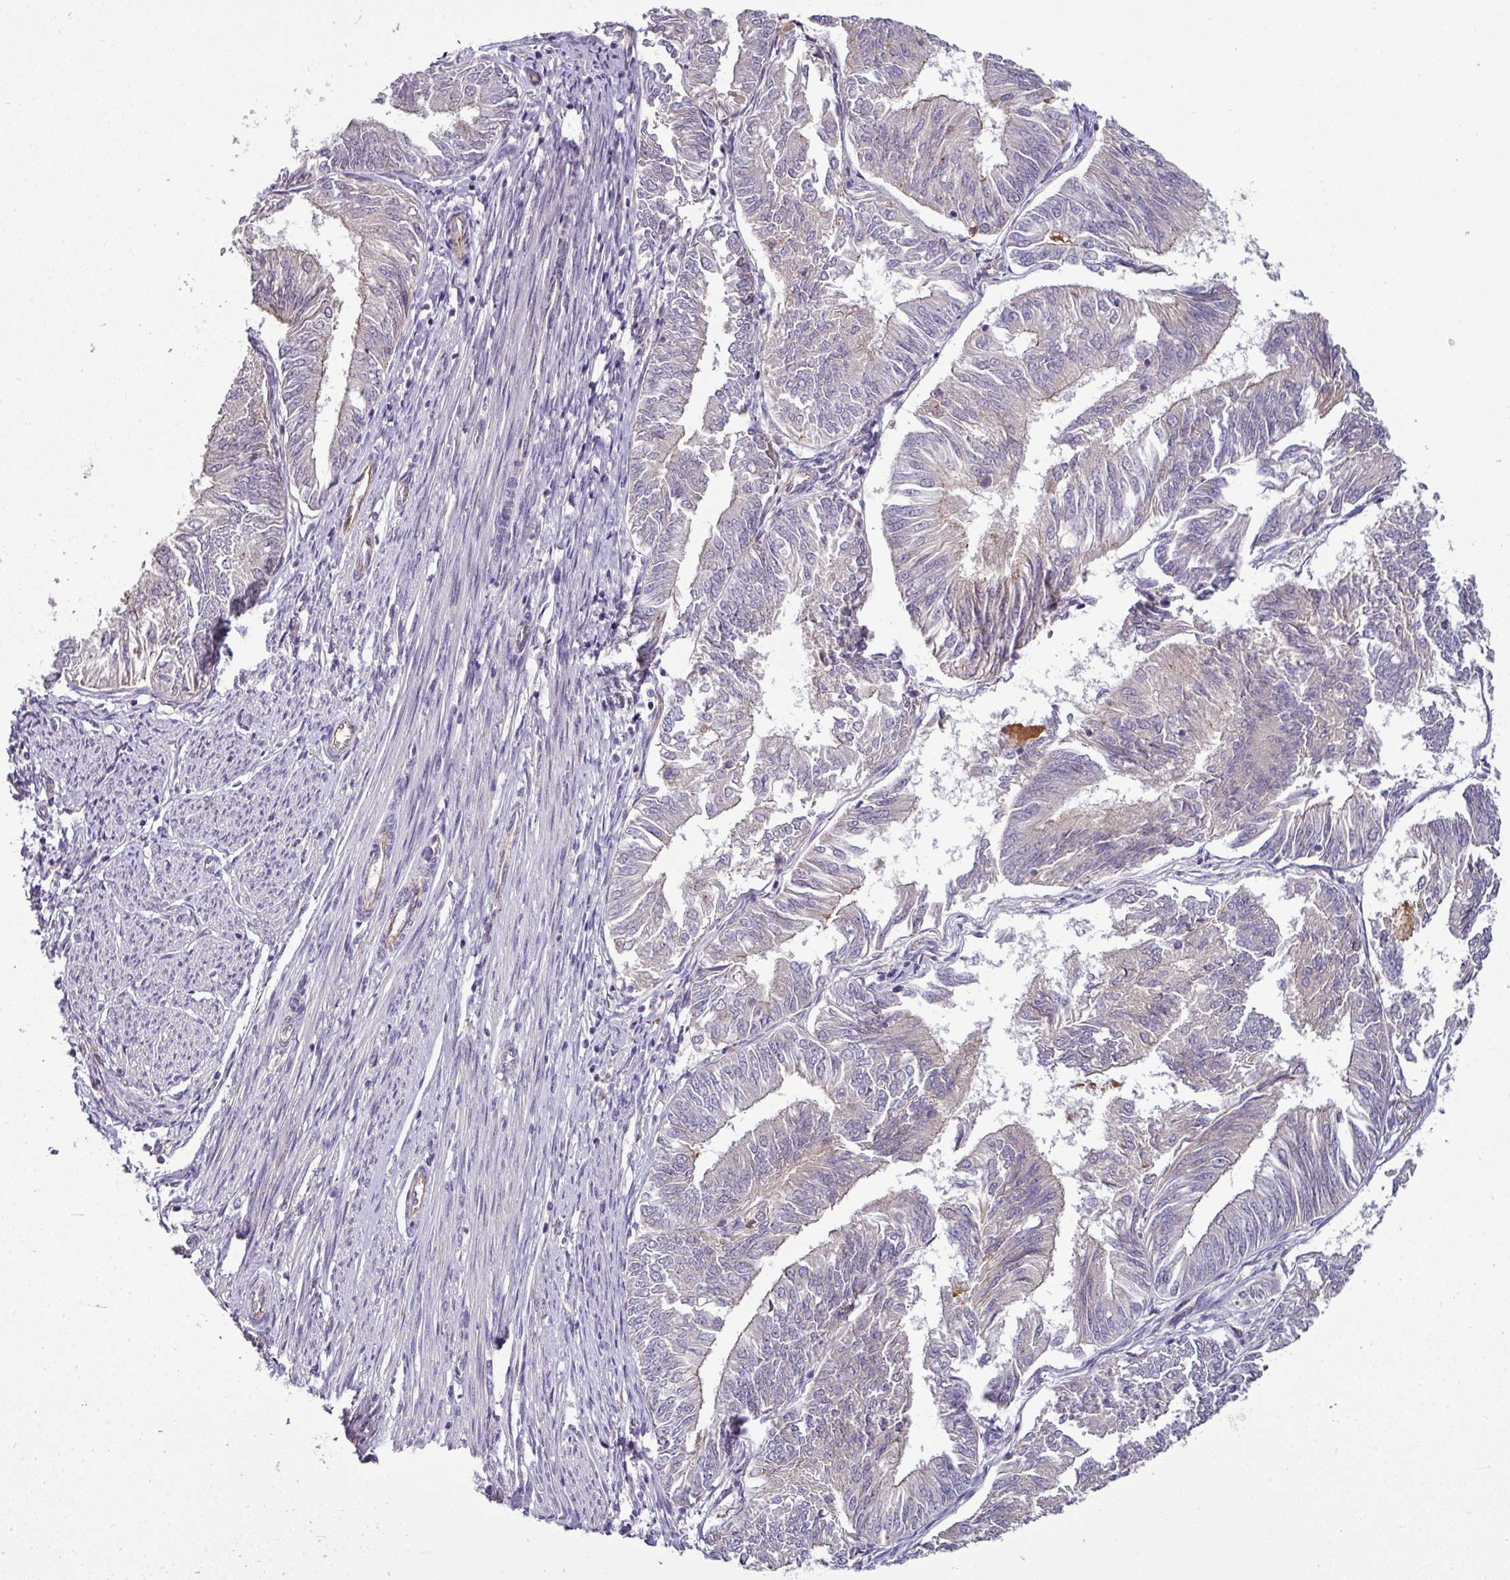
{"staining": {"intensity": "negative", "quantity": "none", "location": "none"}, "tissue": "endometrial cancer", "cell_type": "Tumor cells", "image_type": "cancer", "snomed": [{"axis": "morphology", "description": "Adenocarcinoma, NOS"}, {"axis": "topography", "description": "Endometrium"}], "caption": "Endometrial adenocarcinoma was stained to show a protein in brown. There is no significant expression in tumor cells.", "gene": "GAN", "patient": {"sex": "female", "age": 58}}